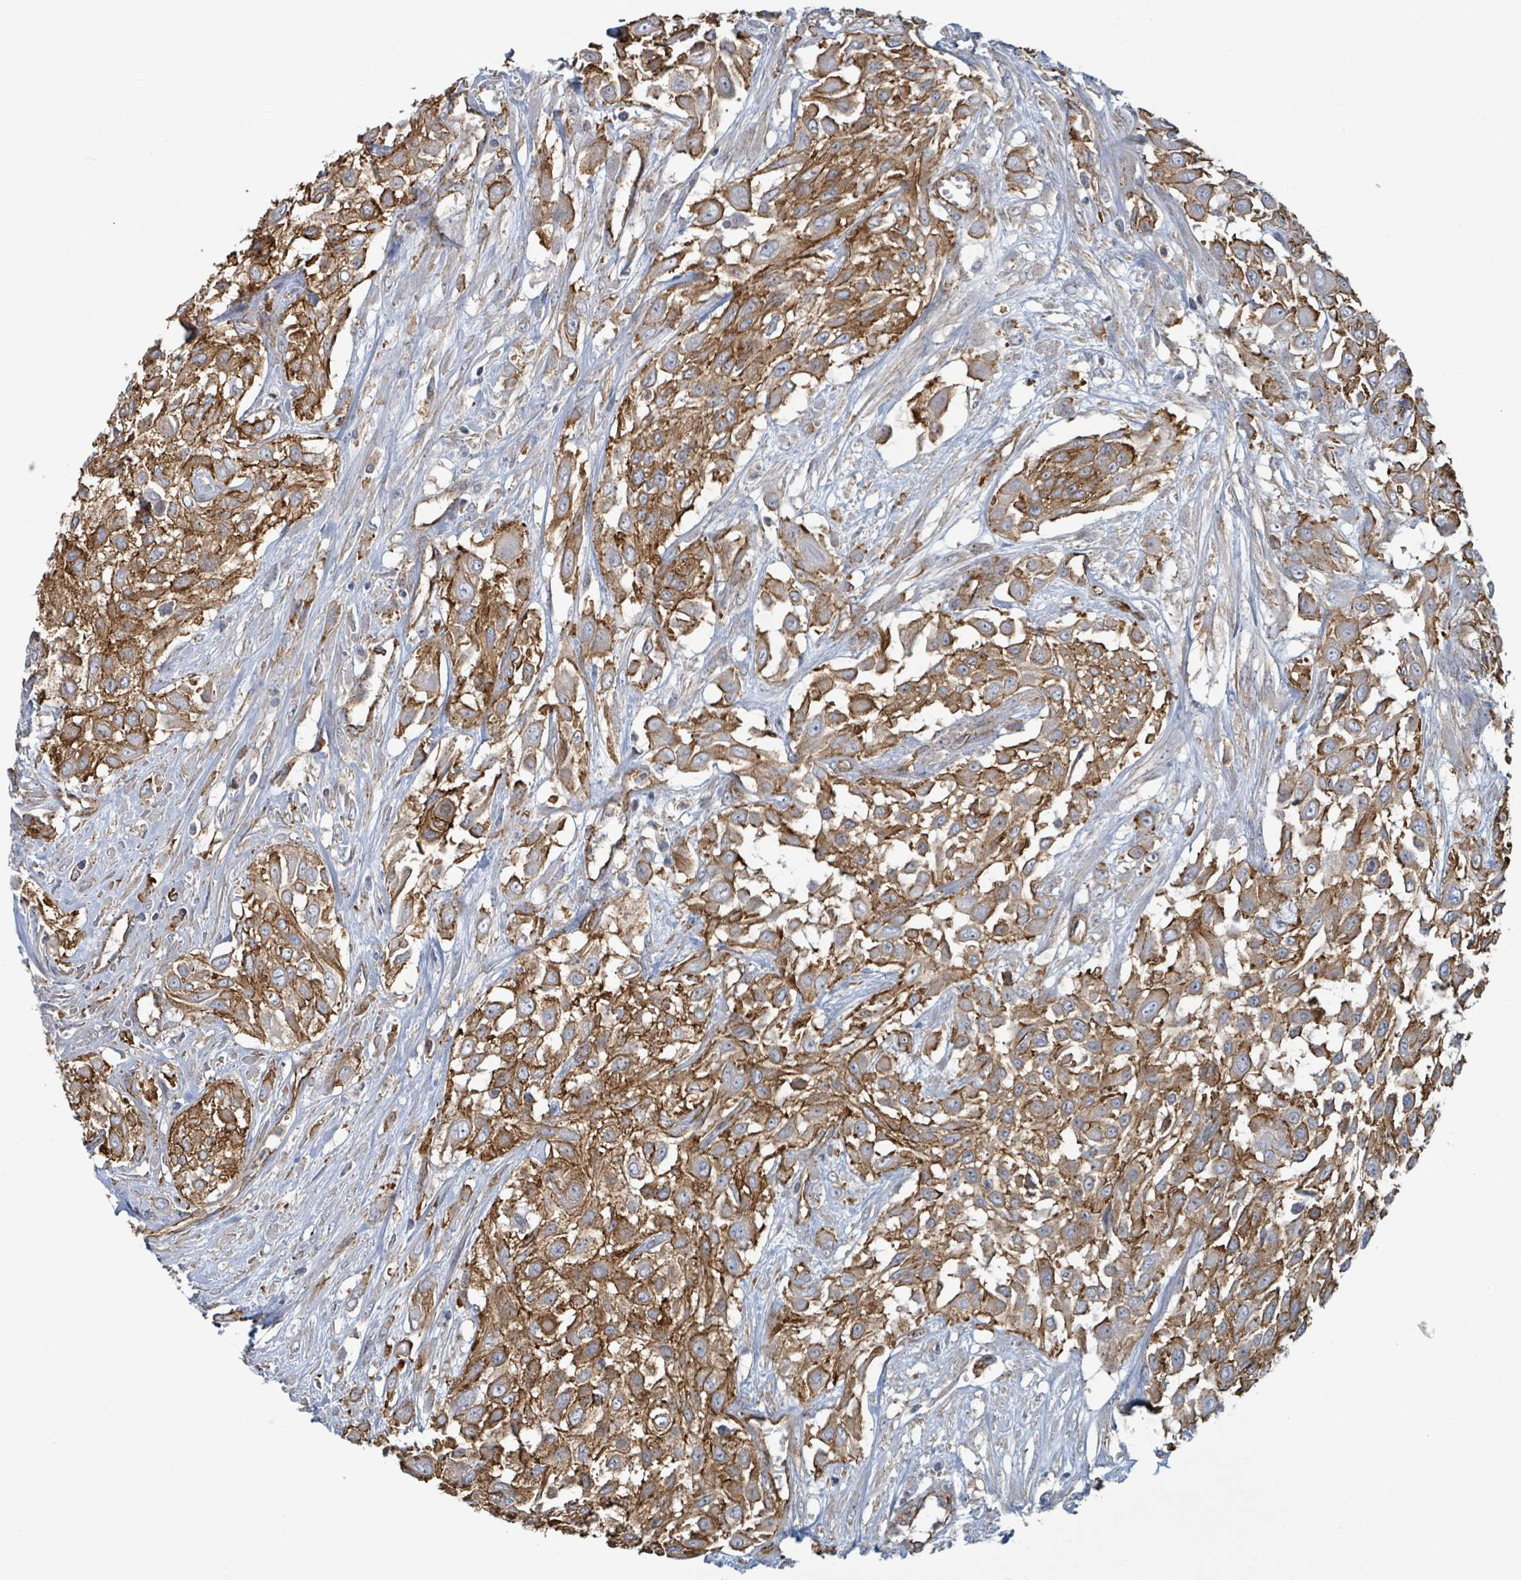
{"staining": {"intensity": "moderate", "quantity": ">75%", "location": "cytoplasmic/membranous"}, "tissue": "urothelial cancer", "cell_type": "Tumor cells", "image_type": "cancer", "snomed": [{"axis": "morphology", "description": "Urothelial carcinoma, High grade"}, {"axis": "topography", "description": "Urinary bladder"}], "caption": "Urothelial carcinoma (high-grade) was stained to show a protein in brown. There is medium levels of moderate cytoplasmic/membranous staining in approximately >75% of tumor cells. The protein is shown in brown color, while the nuclei are stained blue.", "gene": "LDOC1", "patient": {"sex": "male", "age": 57}}